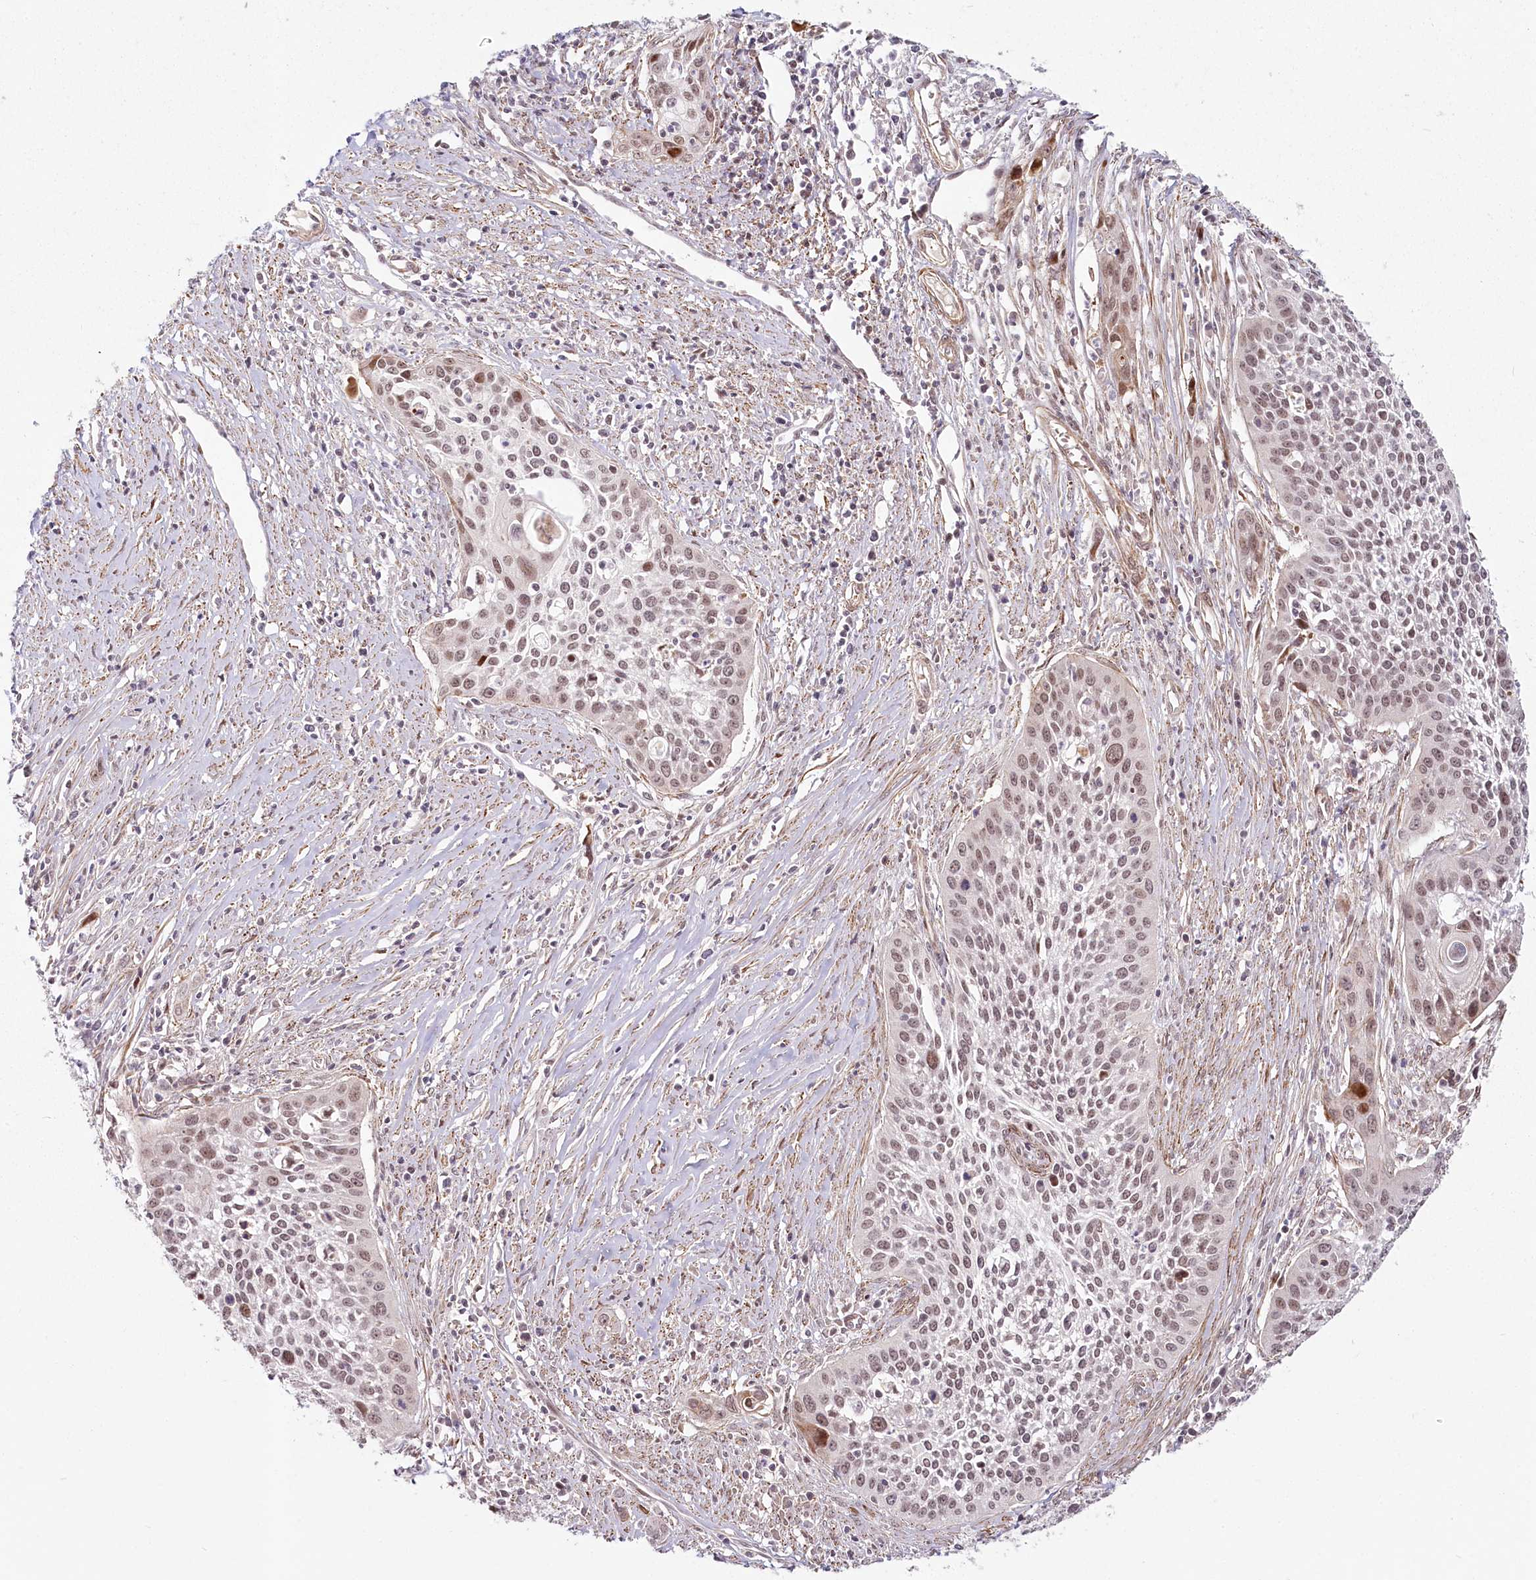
{"staining": {"intensity": "moderate", "quantity": "25%-75%", "location": "nuclear"}, "tissue": "cervical cancer", "cell_type": "Tumor cells", "image_type": "cancer", "snomed": [{"axis": "morphology", "description": "Squamous cell carcinoma, NOS"}, {"axis": "topography", "description": "Cervix"}], "caption": "Tumor cells show moderate nuclear positivity in approximately 25%-75% of cells in cervical squamous cell carcinoma. (DAB IHC, brown staining for protein, blue staining for nuclei).", "gene": "FAM204A", "patient": {"sex": "female", "age": 34}}